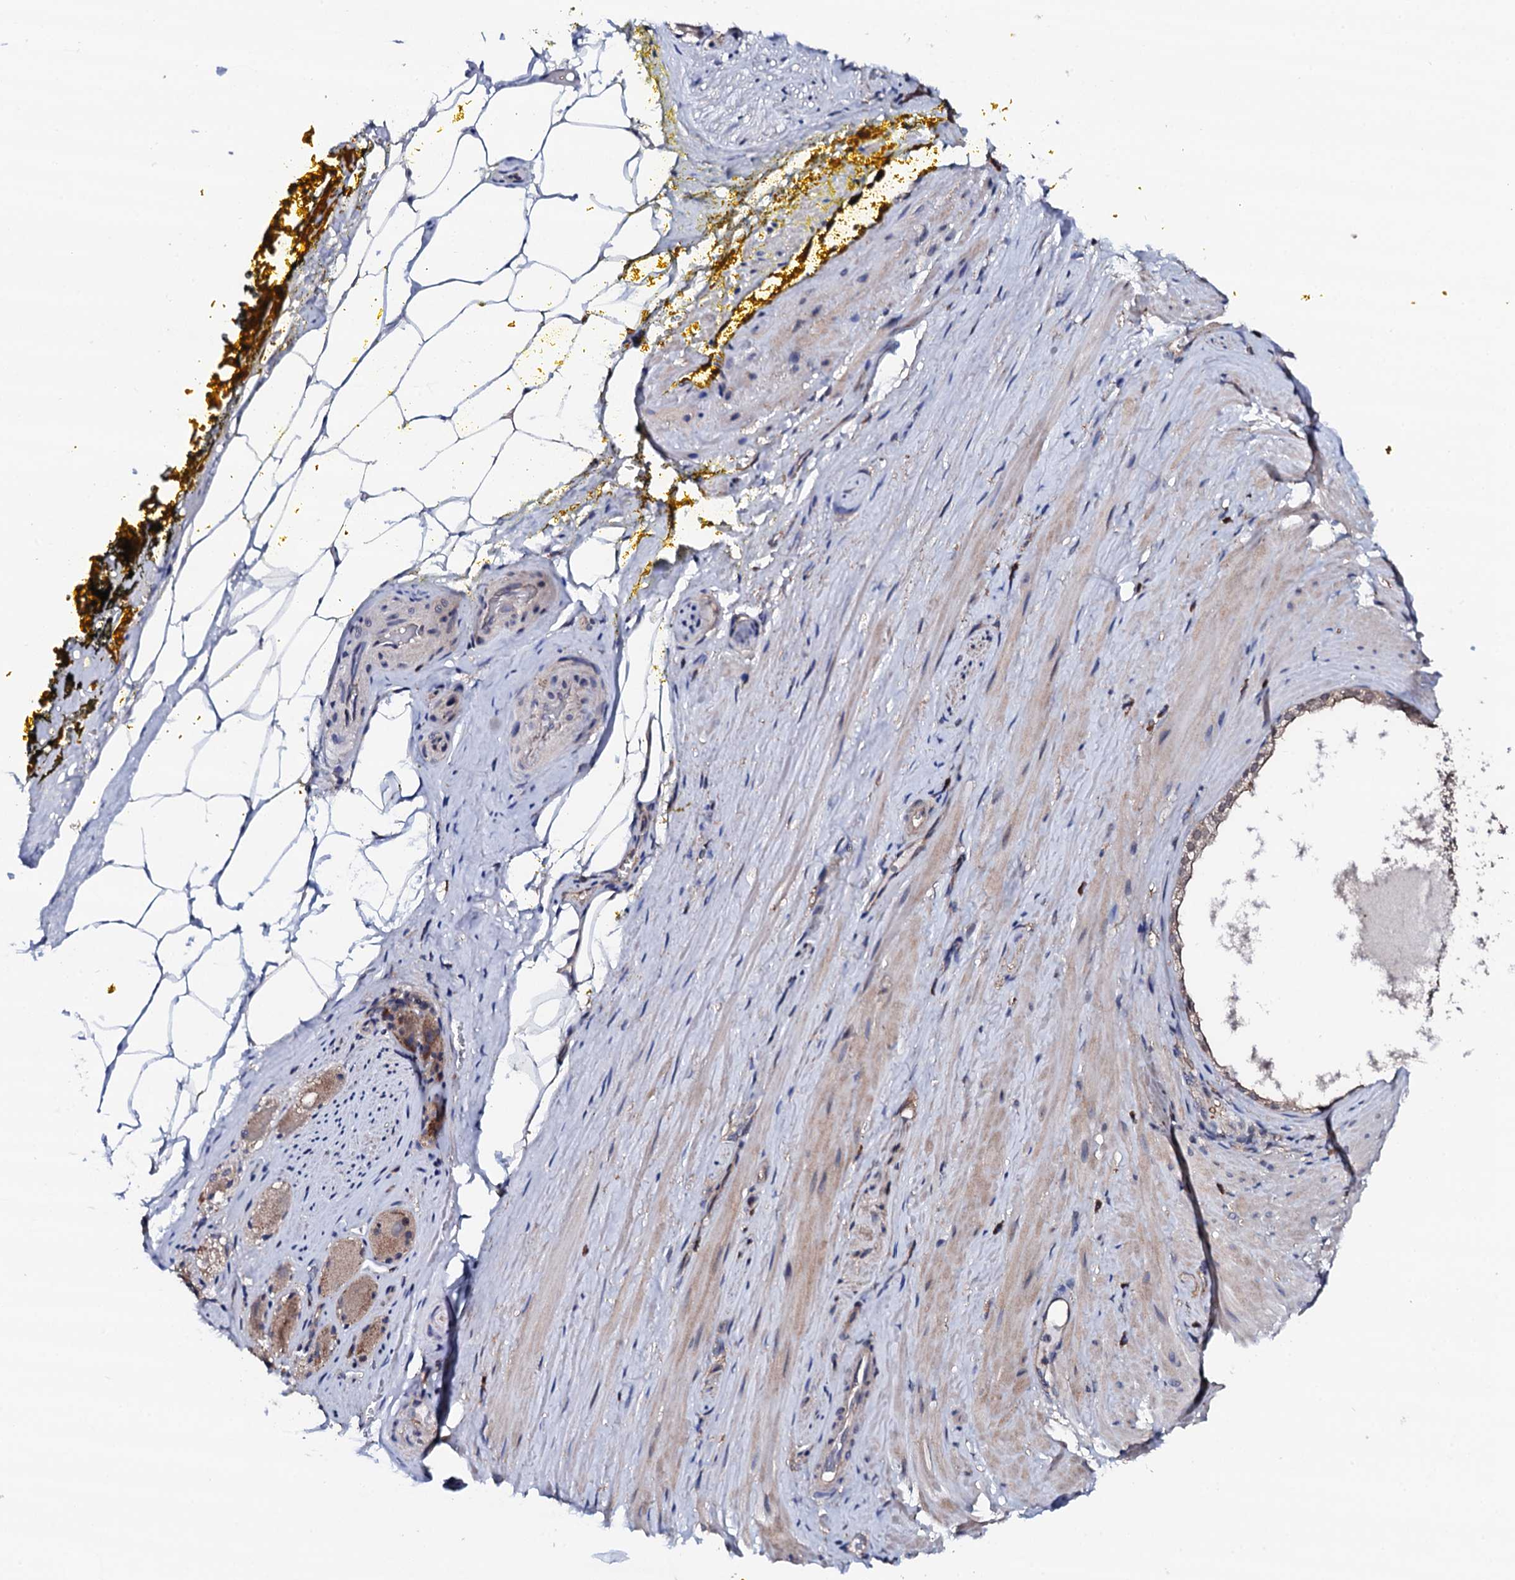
{"staining": {"intensity": "moderate", "quantity": "25%-75%", "location": "cytoplasmic/membranous,nuclear"}, "tissue": "adipose tissue", "cell_type": "Adipocytes", "image_type": "normal", "snomed": [{"axis": "morphology", "description": "Normal tissue, NOS"}, {"axis": "morphology", "description": "Adenocarcinoma, Low grade"}, {"axis": "topography", "description": "Prostate"}, {"axis": "topography", "description": "Peripheral nerve tissue"}], "caption": "Immunohistochemical staining of benign human adipose tissue displays moderate cytoplasmic/membranous,nuclear protein expression in about 25%-75% of adipocytes.", "gene": "EDC3", "patient": {"sex": "male", "age": 63}}